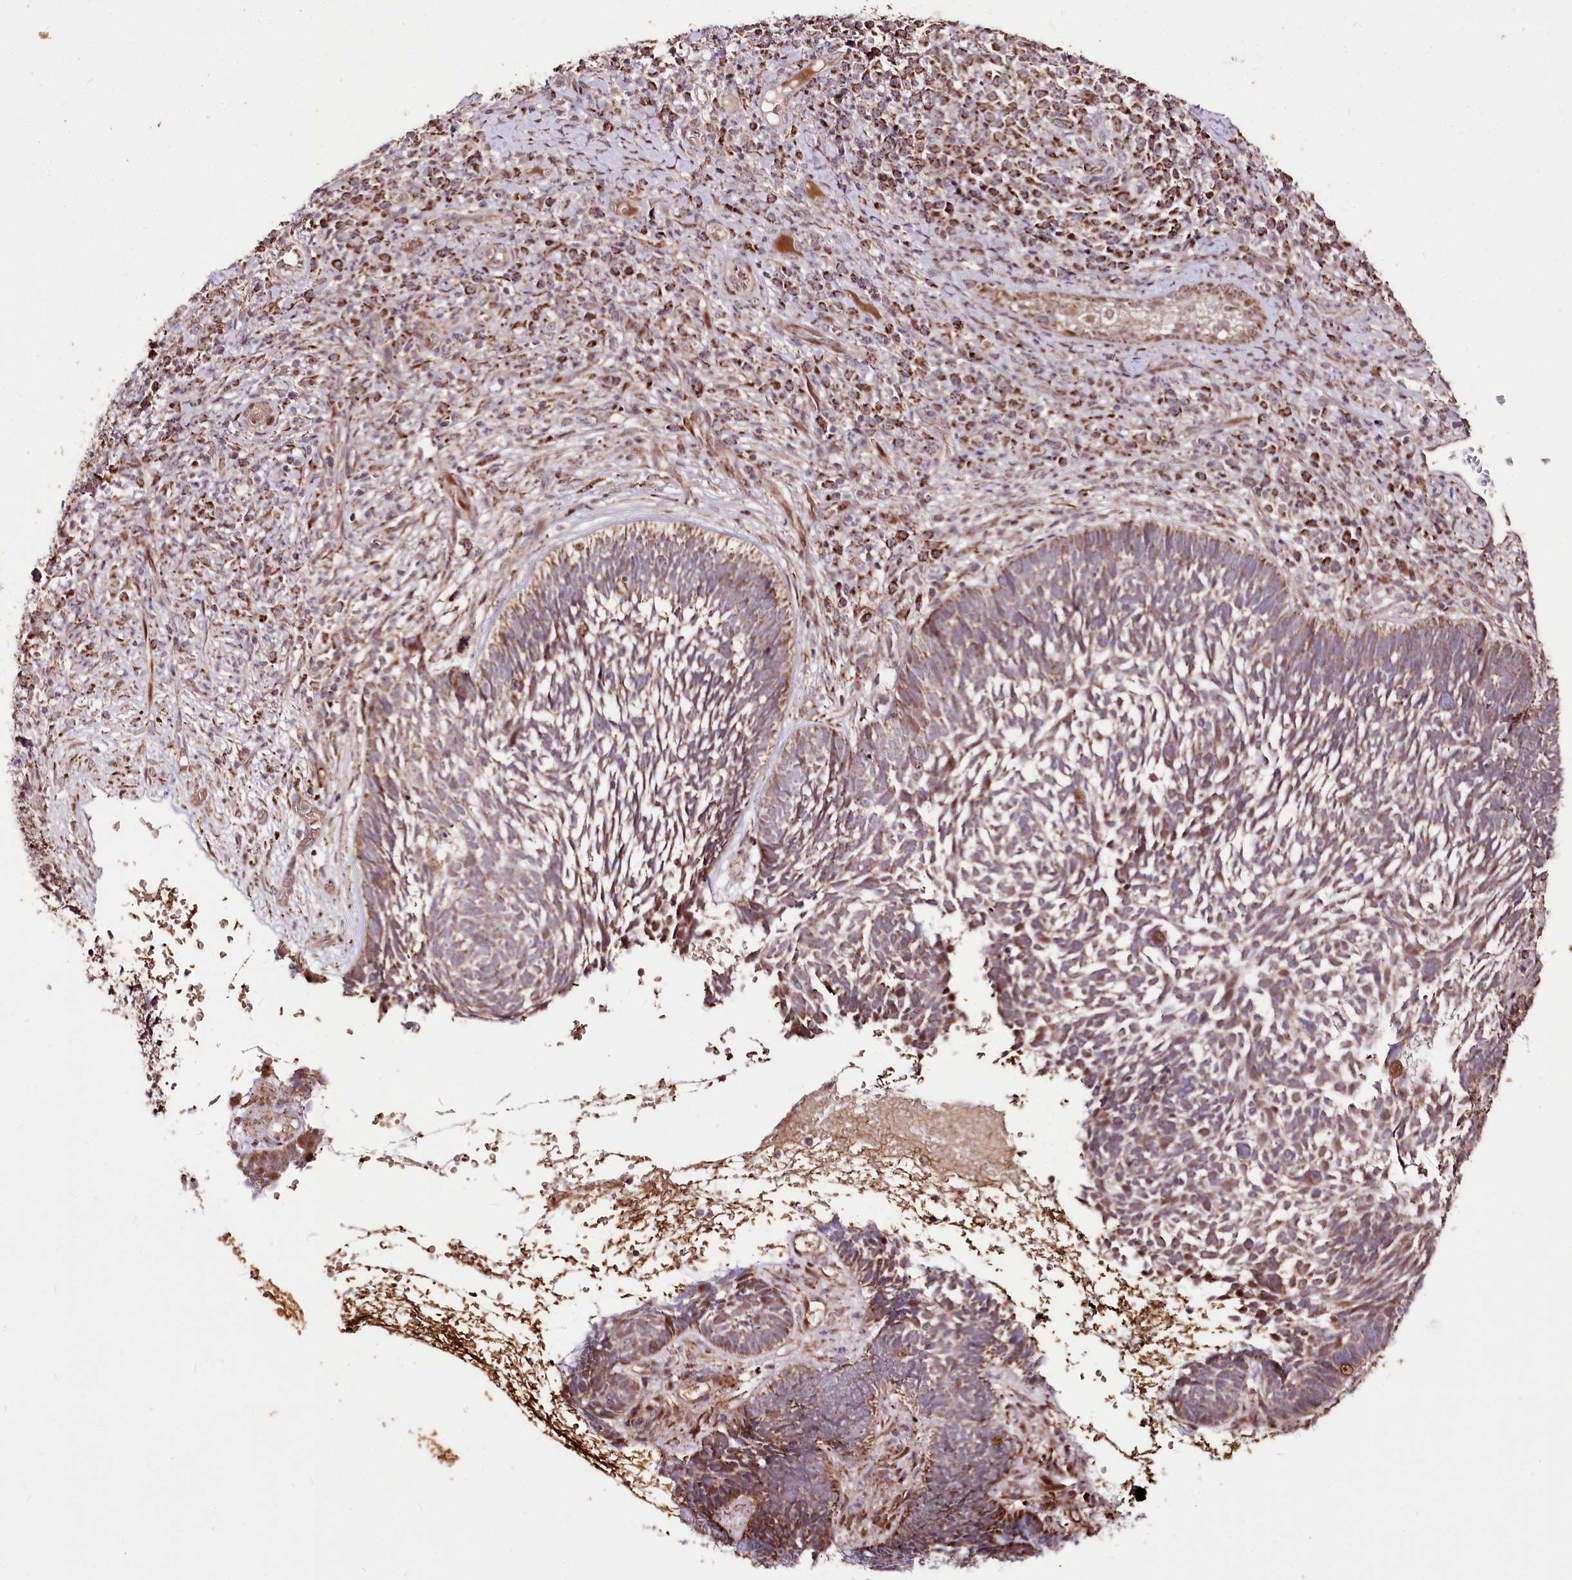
{"staining": {"intensity": "moderate", "quantity": ">75%", "location": "cytoplasmic/membranous"}, "tissue": "skin cancer", "cell_type": "Tumor cells", "image_type": "cancer", "snomed": [{"axis": "morphology", "description": "Basal cell carcinoma"}, {"axis": "topography", "description": "Skin"}], "caption": "Basal cell carcinoma (skin) stained with immunohistochemistry (IHC) exhibits moderate cytoplasmic/membranous expression in approximately >75% of tumor cells.", "gene": "CARD19", "patient": {"sex": "male", "age": 88}}